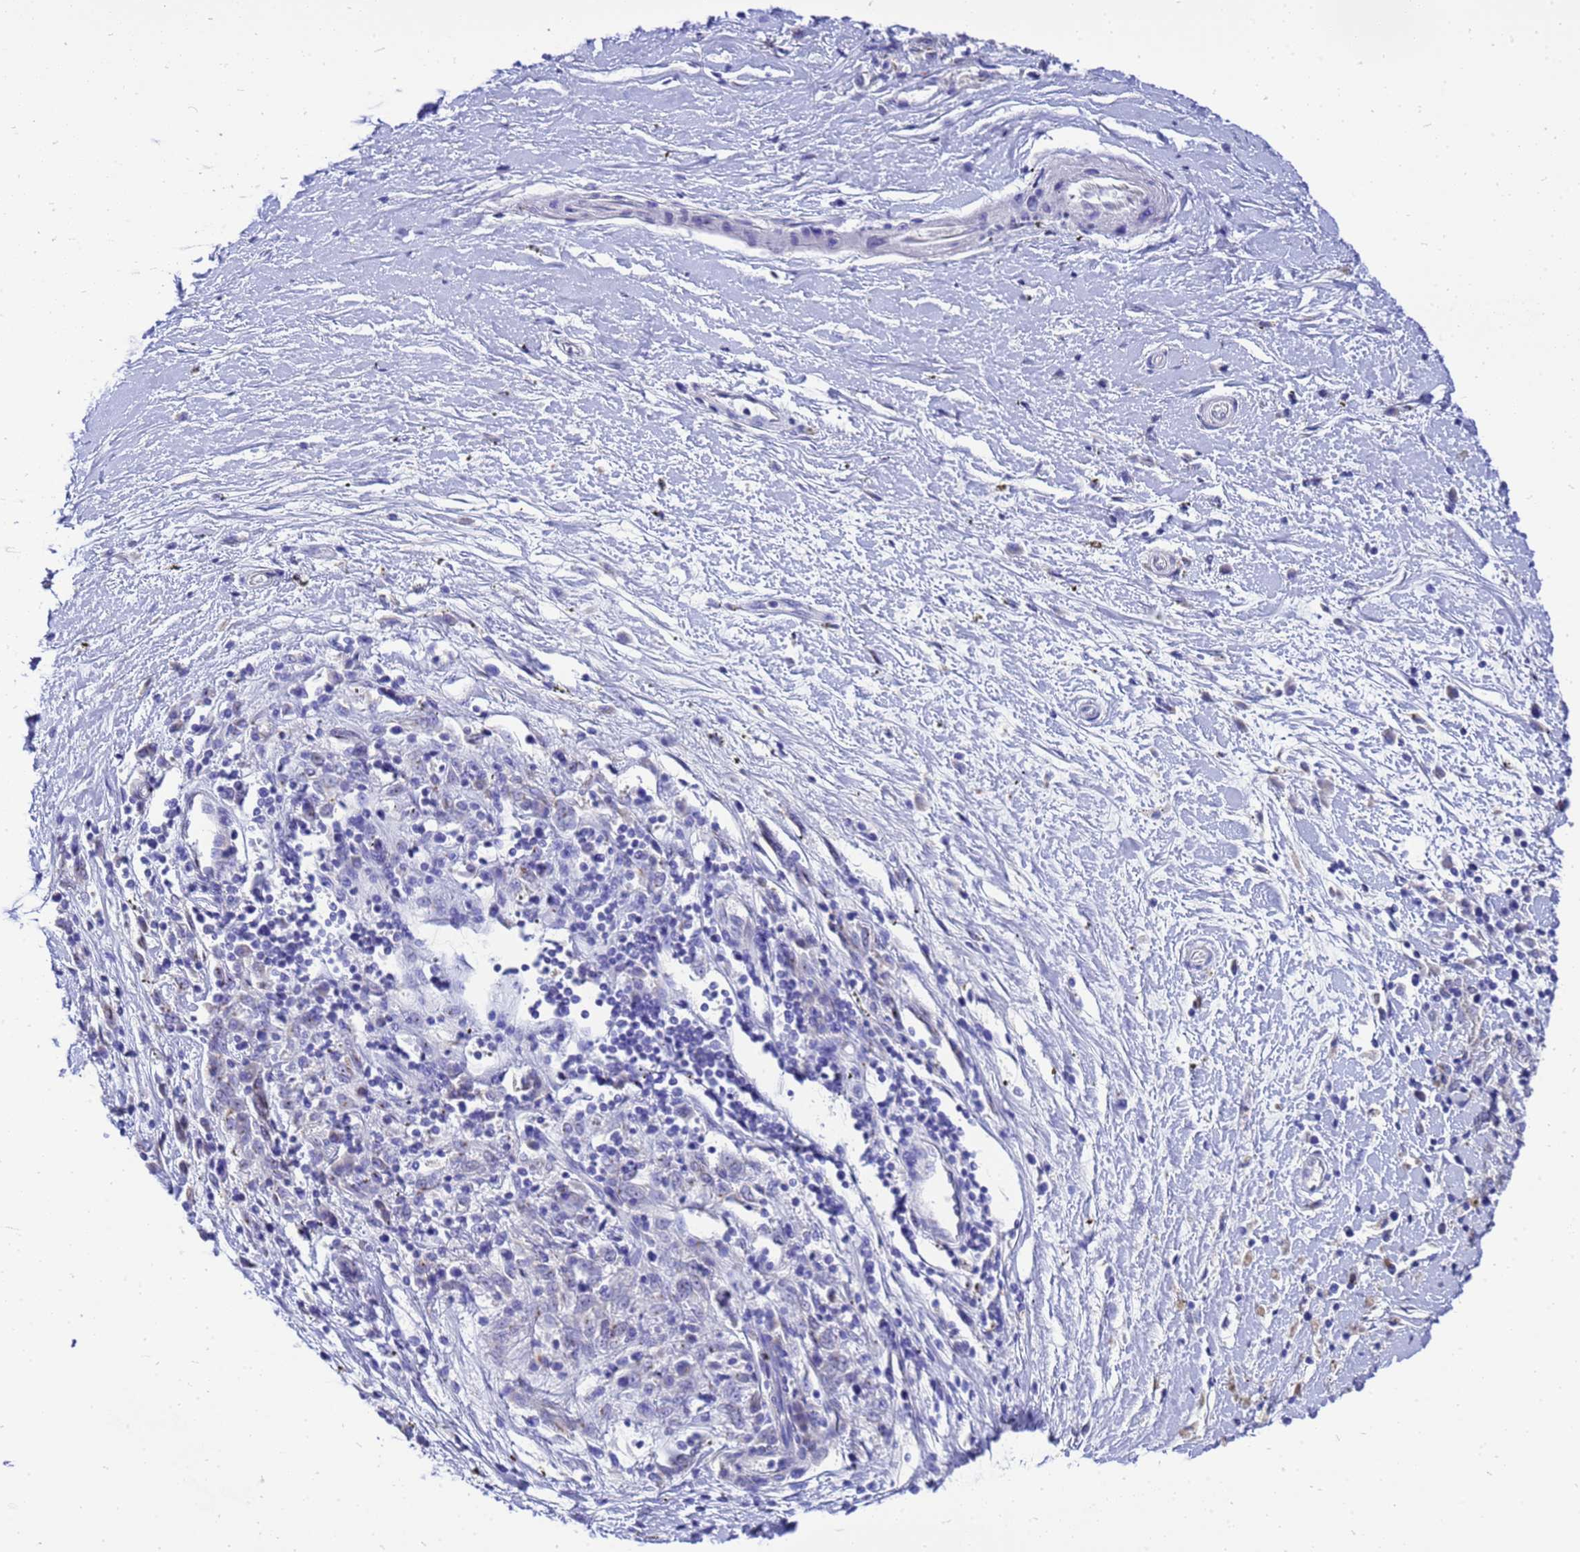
{"staining": {"intensity": "weak", "quantity": "<25%", "location": "cytoplasmic/membranous"}, "tissue": "melanoma", "cell_type": "Tumor cells", "image_type": "cancer", "snomed": [{"axis": "morphology", "description": "Malignant melanoma, NOS"}, {"axis": "topography", "description": "Skin"}], "caption": "This is an immunohistochemistry (IHC) photomicrograph of human malignant melanoma. There is no expression in tumor cells.", "gene": "OR52E2", "patient": {"sex": "female", "age": 72}}